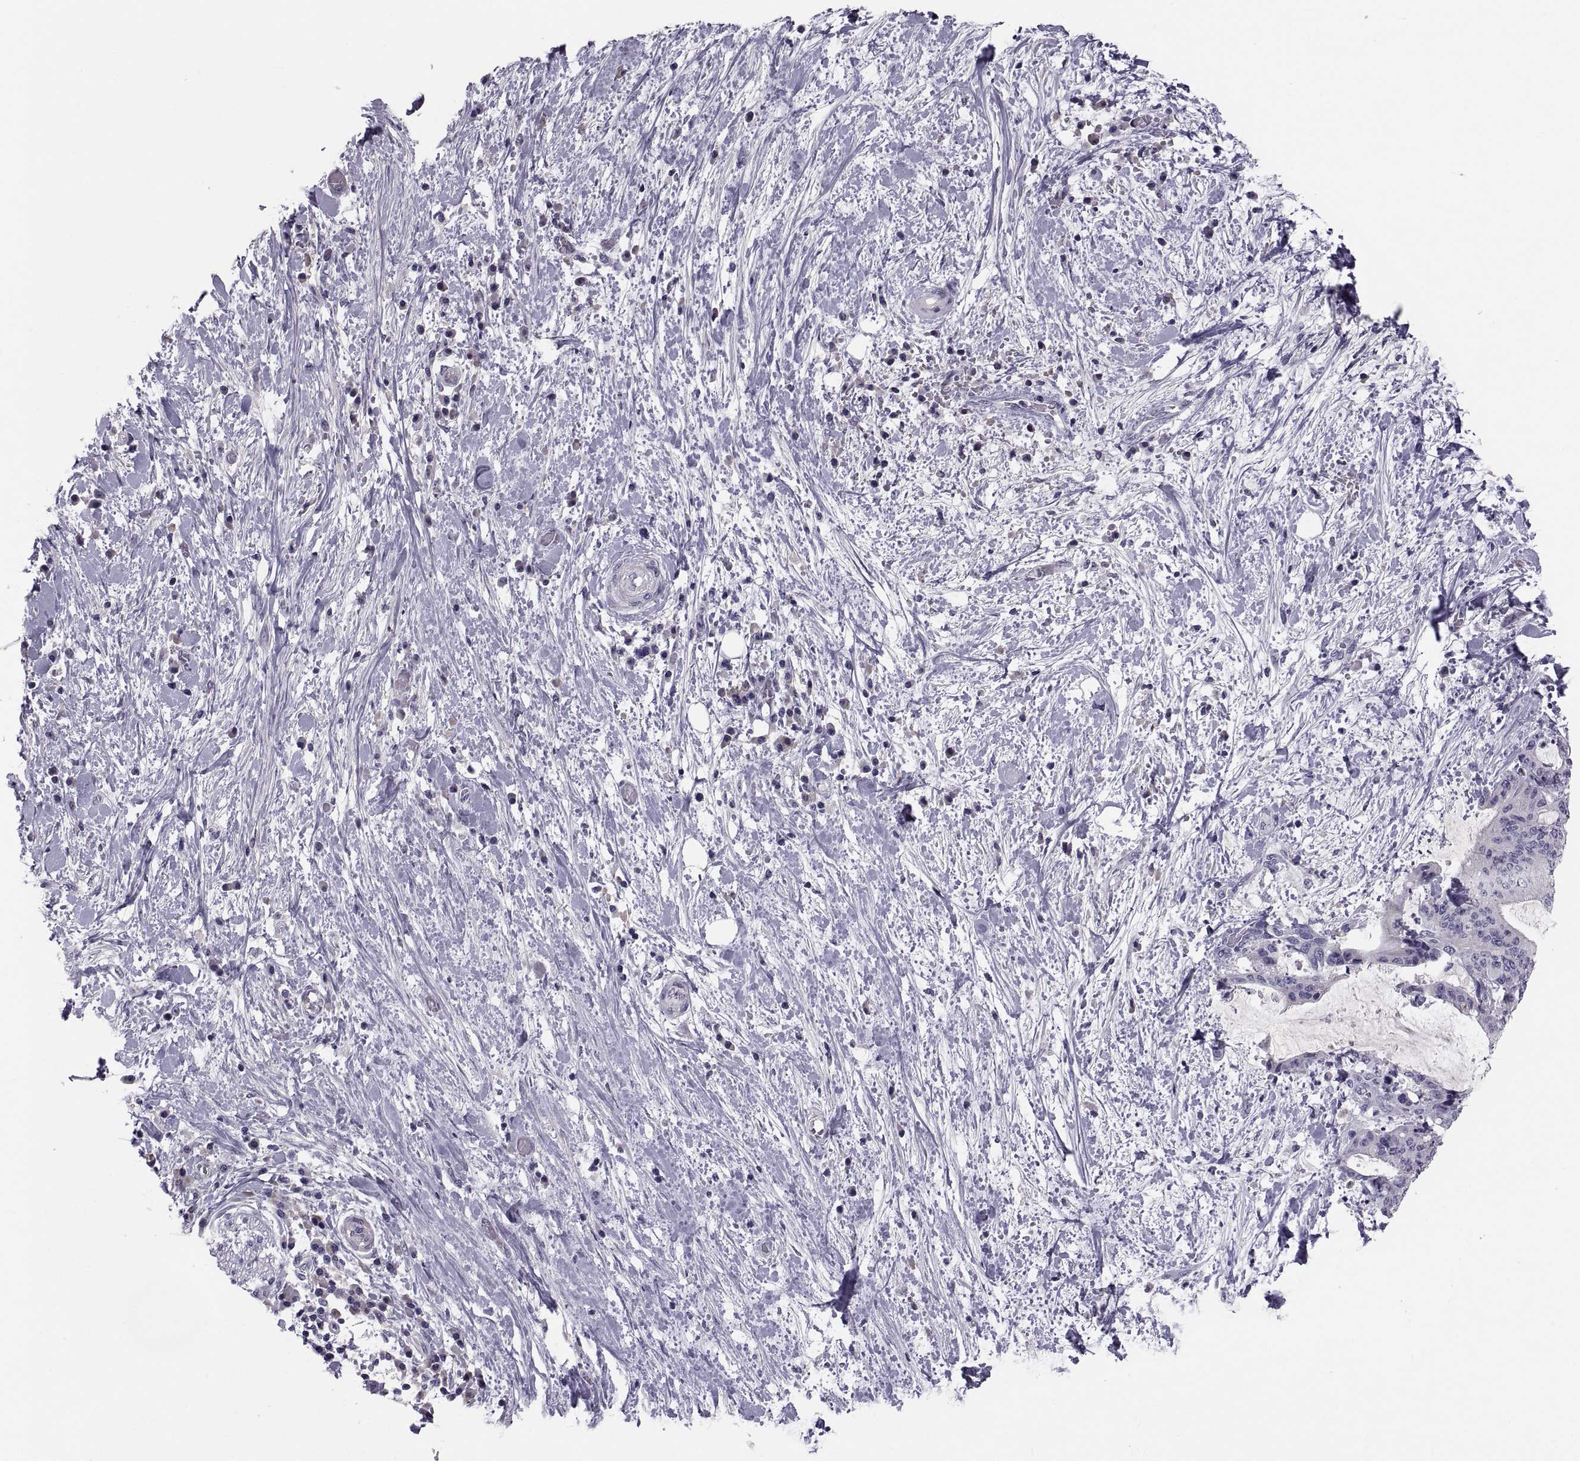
{"staining": {"intensity": "negative", "quantity": "none", "location": "none"}, "tissue": "liver cancer", "cell_type": "Tumor cells", "image_type": "cancer", "snomed": [{"axis": "morphology", "description": "Cholangiocarcinoma"}, {"axis": "topography", "description": "Liver"}], "caption": "A histopathology image of liver cancer stained for a protein displays no brown staining in tumor cells.", "gene": "PDZRN4", "patient": {"sex": "female", "age": 73}}